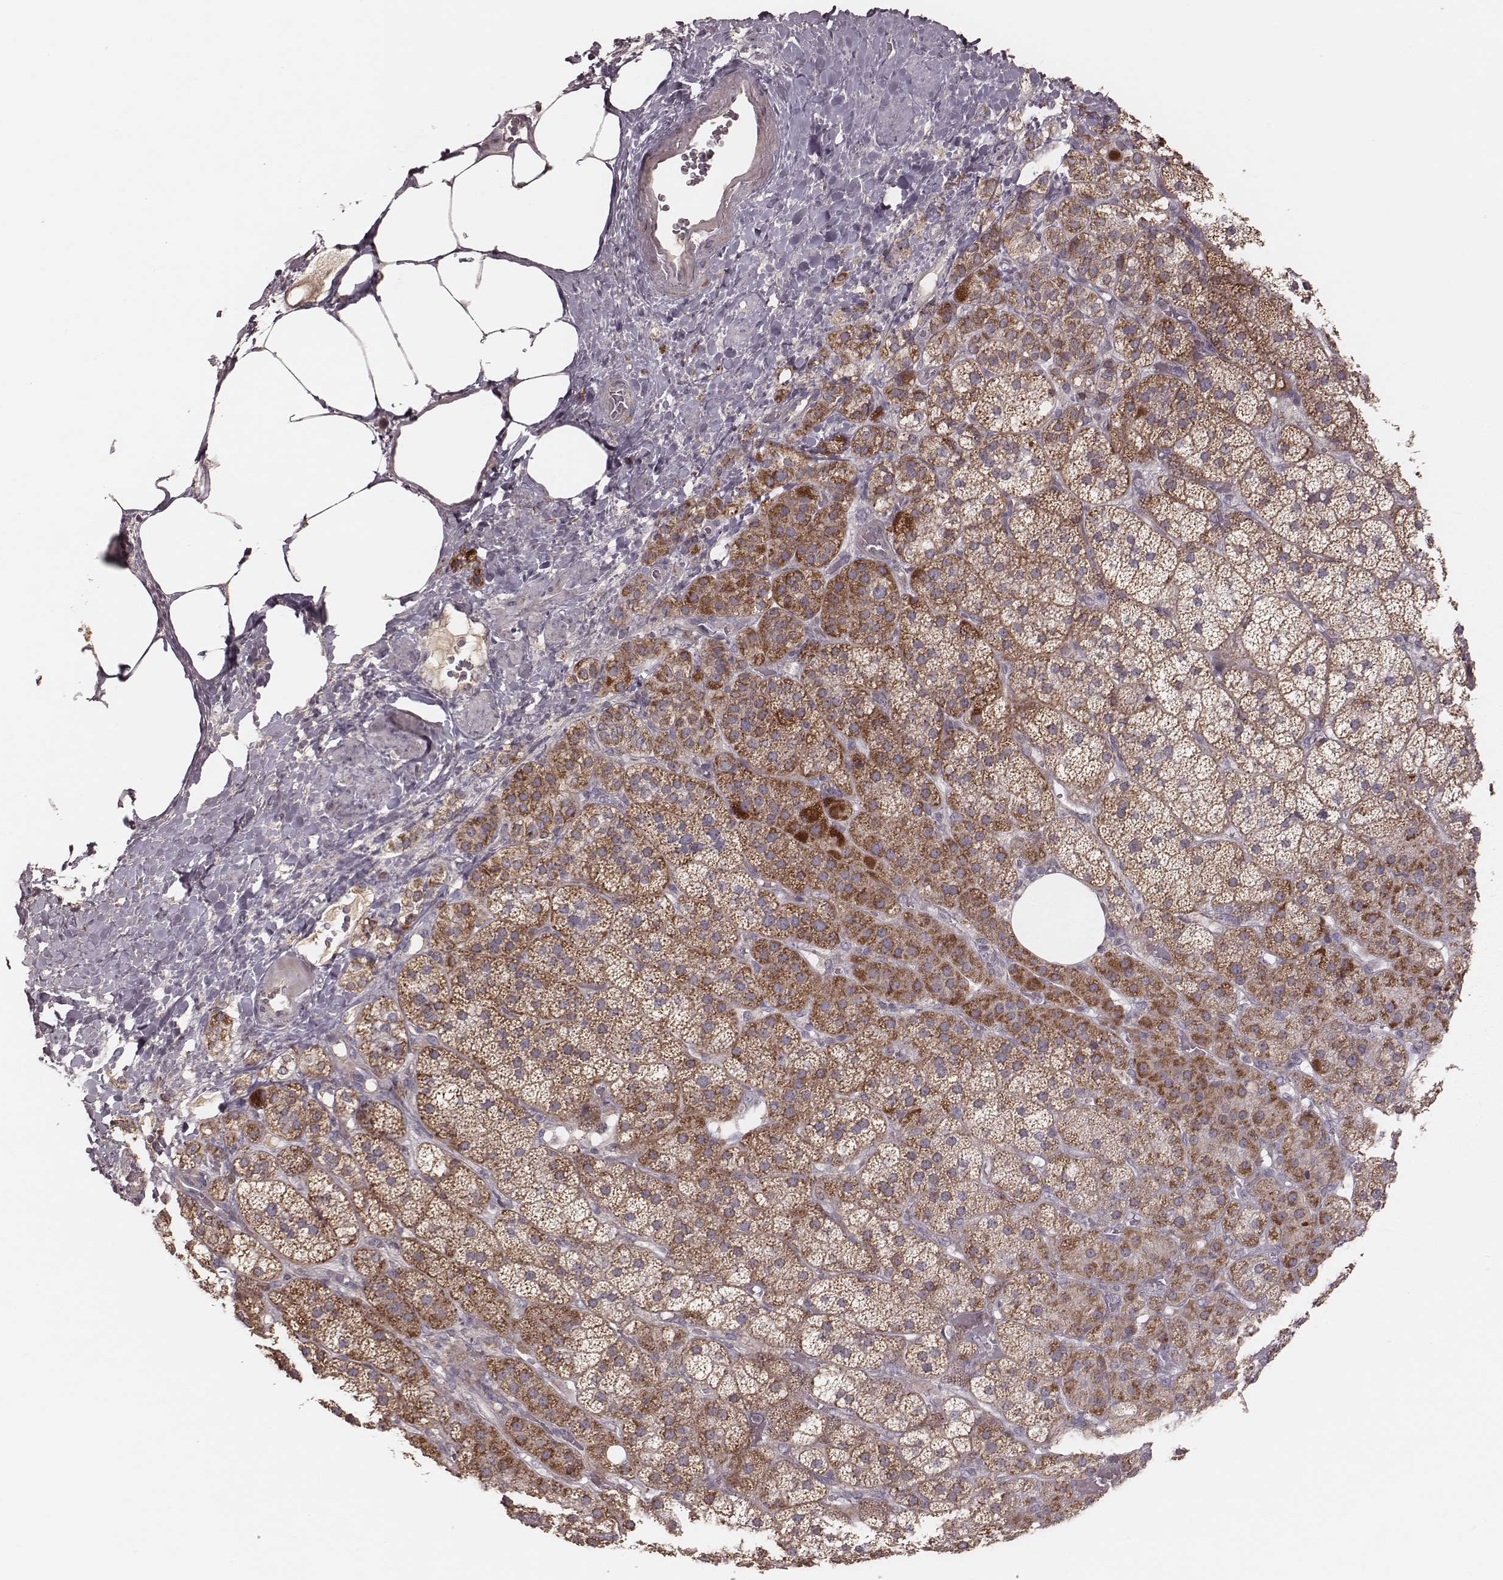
{"staining": {"intensity": "moderate", "quantity": "25%-75%", "location": "cytoplasmic/membranous"}, "tissue": "adrenal gland", "cell_type": "Glandular cells", "image_type": "normal", "snomed": [{"axis": "morphology", "description": "Normal tissue, NOS"}, {"axis": "topography", "description": "Adrenal gland"}], "caption": "Immunohistochemistry (IHC) staining of unremarkable adrenal gland, which reveals medium levels of moderate cytoplasmic/membranous positivity in approximately 25%-75% of glandular cells indicating moderate cytoplasmic/membranous protein positivity. The staining was performed using DAB (3,3'-diaminobenzidine) (brown) for protein detection and nuclei were counterstained in hematoxylin (blue).", "gene": "MRPS27", "patient": {"sex": "male", "age": 57}}